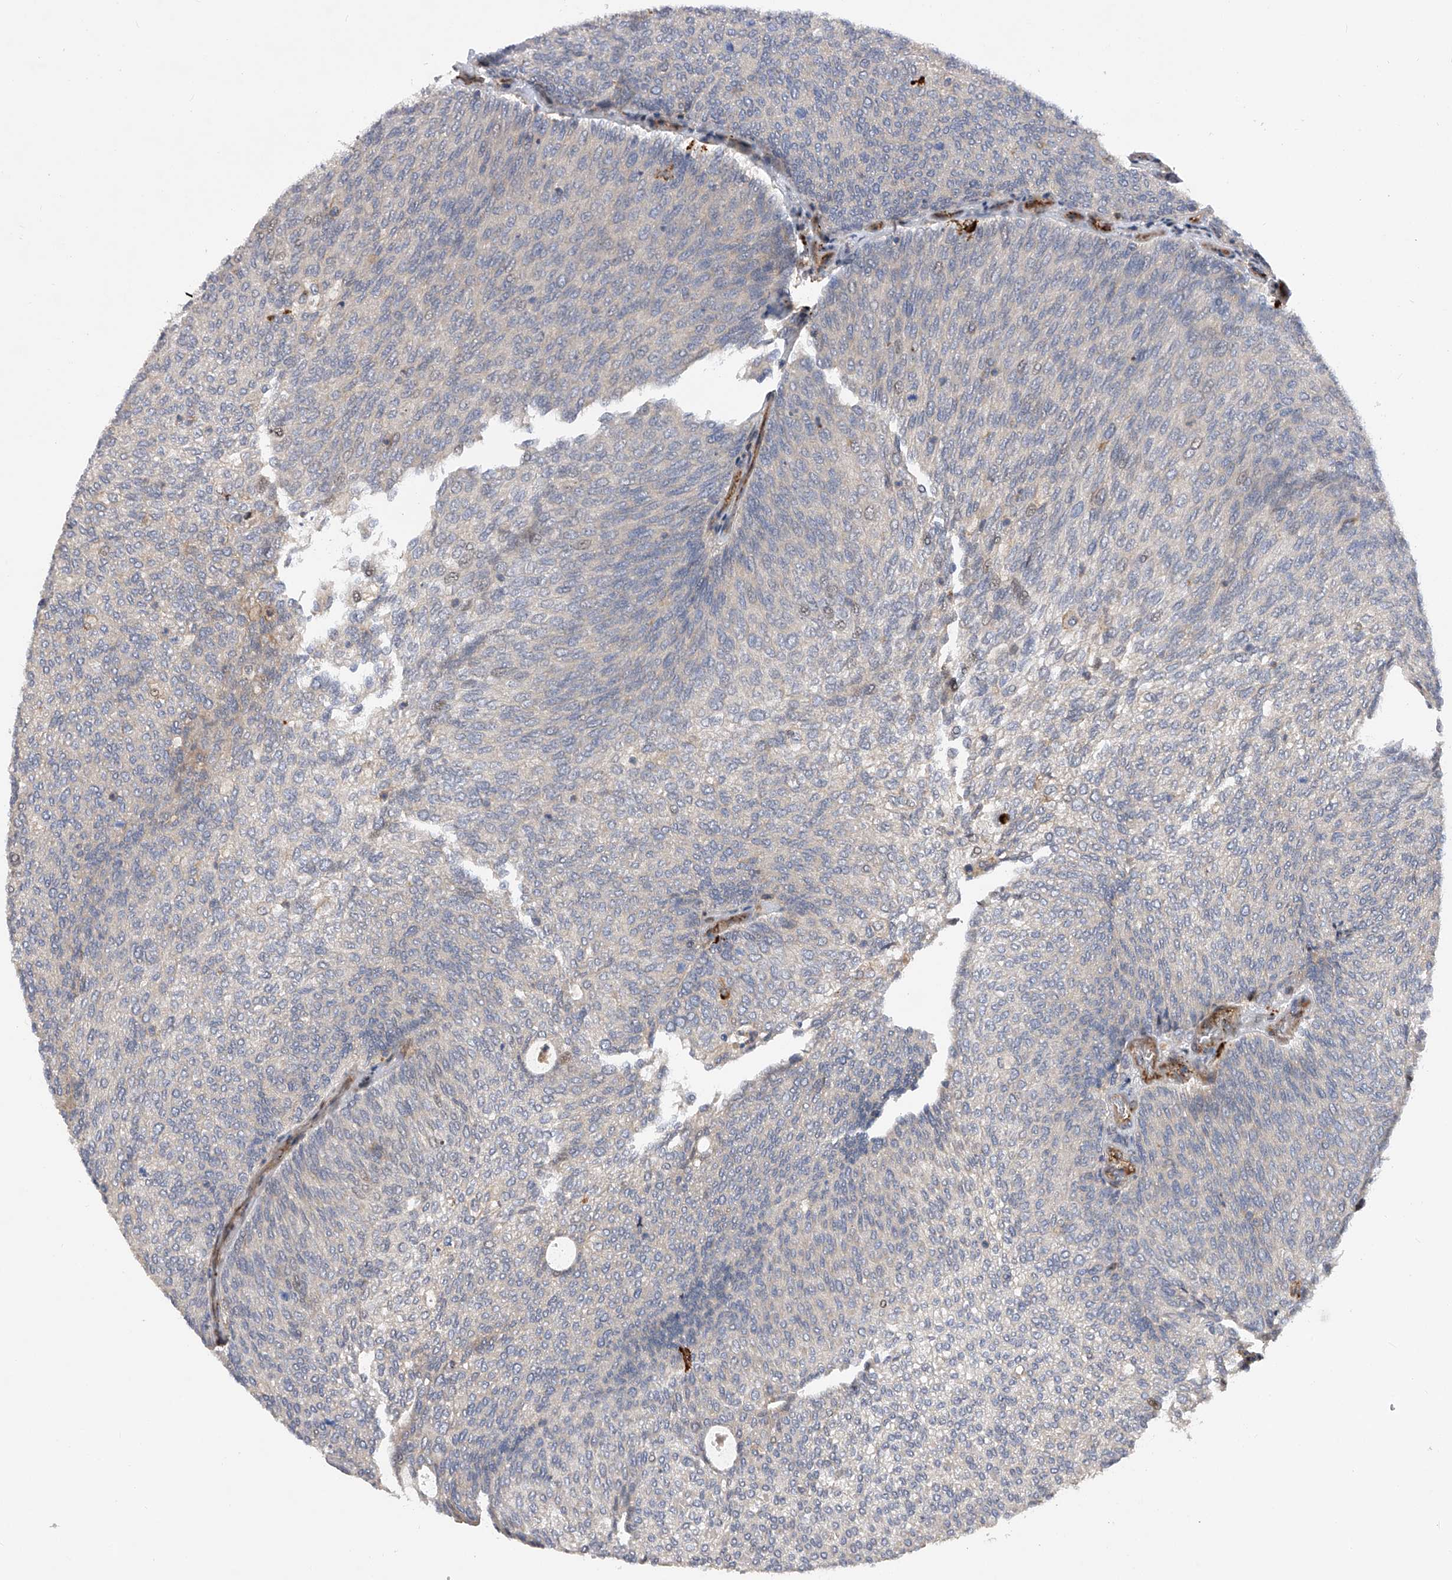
{"staining": {"intensity": "negative", "quantity": "none", "location": "none"}, "tissue": "urothelial cancer", "cell_type": "Tumor cells", "image_type": "cancer", "snomed": [{"axis": "morphology", "description": "Urothelial carcinoma, Low grade"}, {"axis": "topography", "description": "Urinary bladder"}], "caption": "DAB (3,3'-diaminobenzidine) immunohistochemical staining of human urothelial carcinoma (low-grade) reveals no significant expression in tumor cells.", "gene": "PDSS2", "patient": {"sex": "female", "age": 79}}